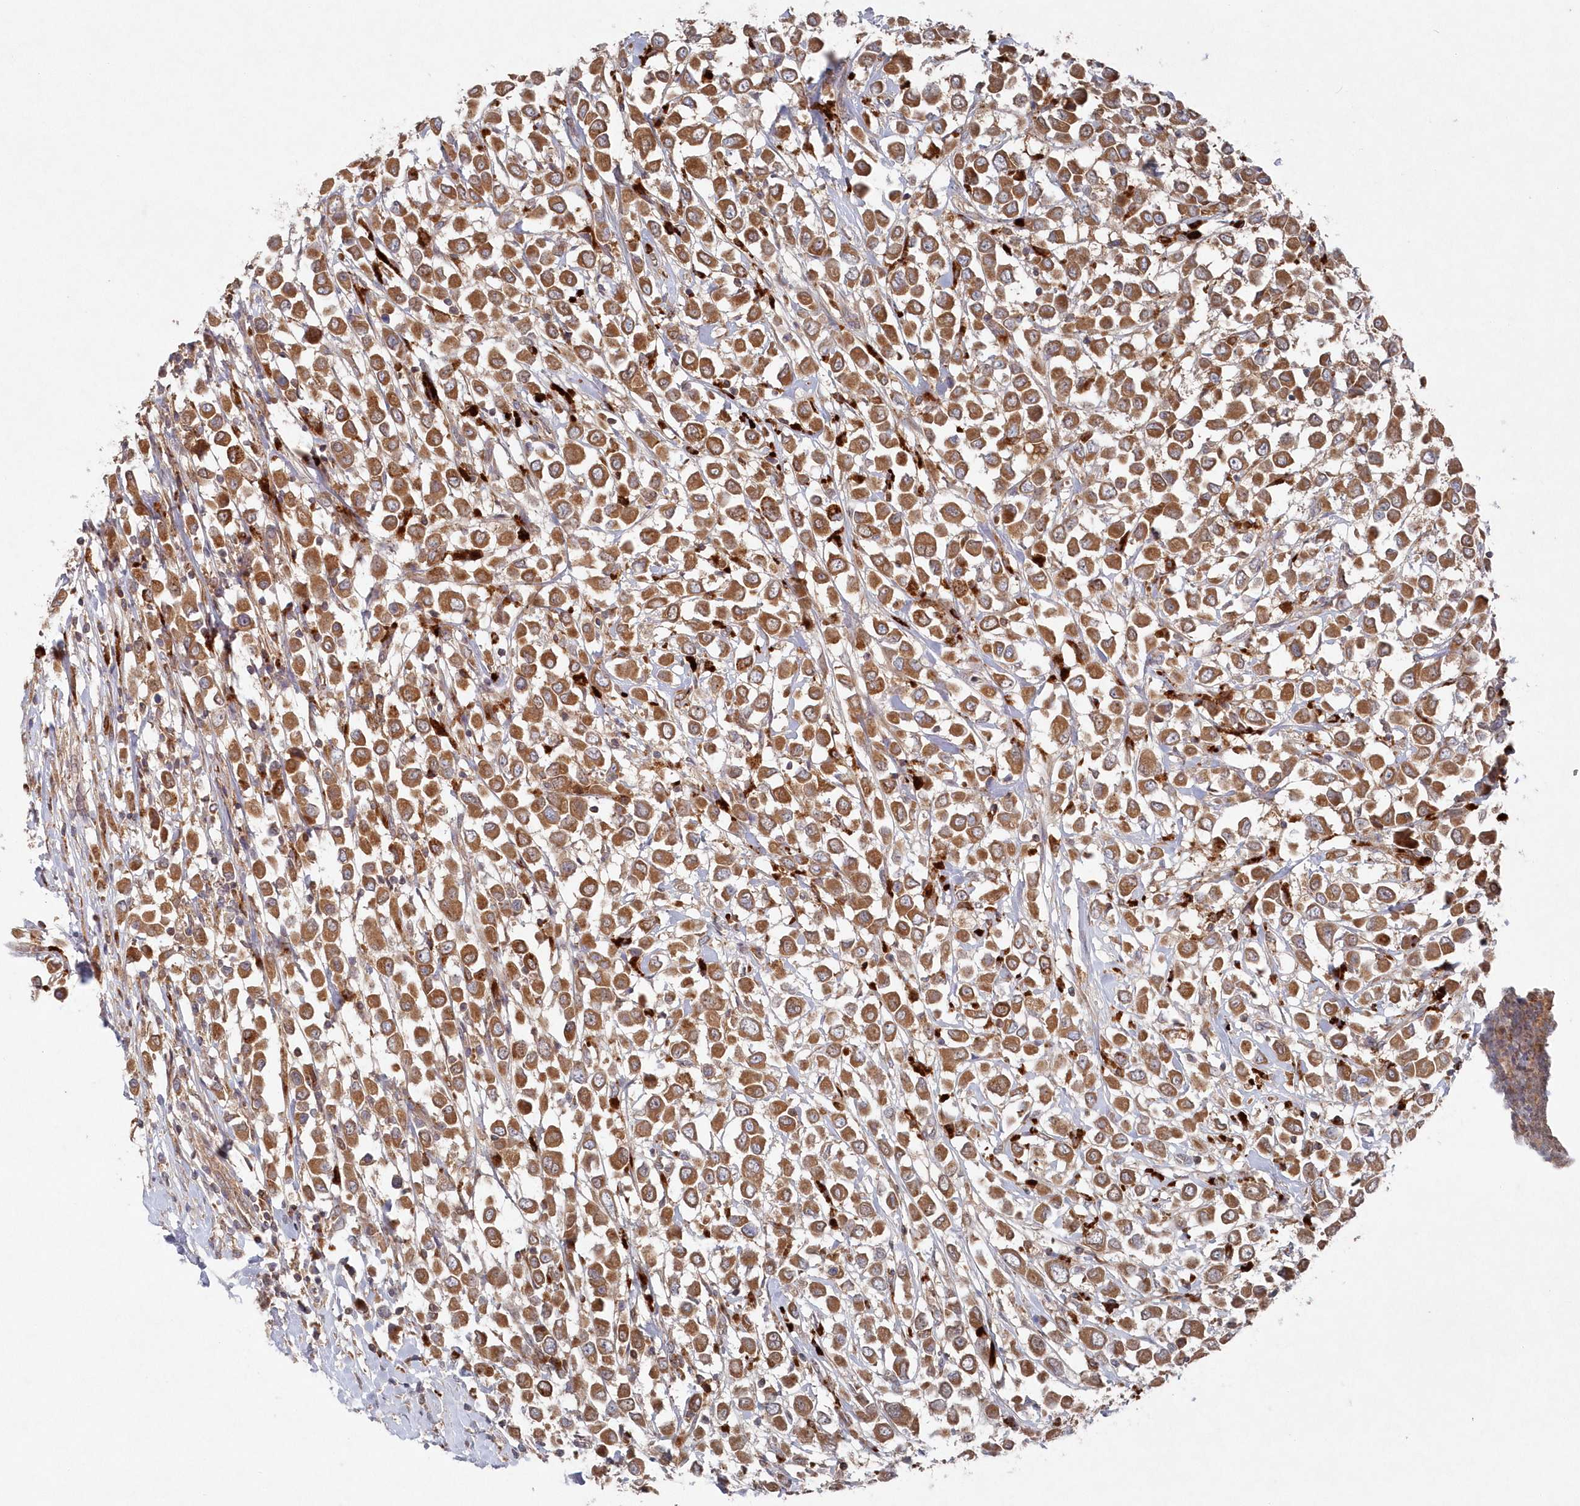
{"staining": {"intensity": "moderate", "quantity": ">75%", "location": "cytoplasmic/membranous"}, "tissue": "breast cancer", "cell_type": "Tumor cells", "image_type": "cancer", "snomed": [{"axis": "morphology", "description": "Duct carcinoma"}, {"axis": "topography", "description": "Breast"}], "caption": "Breast cancer tissue shows moderate cytoplasmic/membranous expression in about >75% of tumor cells, visualized by immunohistochemistry.", "gene": "ASNSD1", "patient": {"sex": "female", "age": 61}}